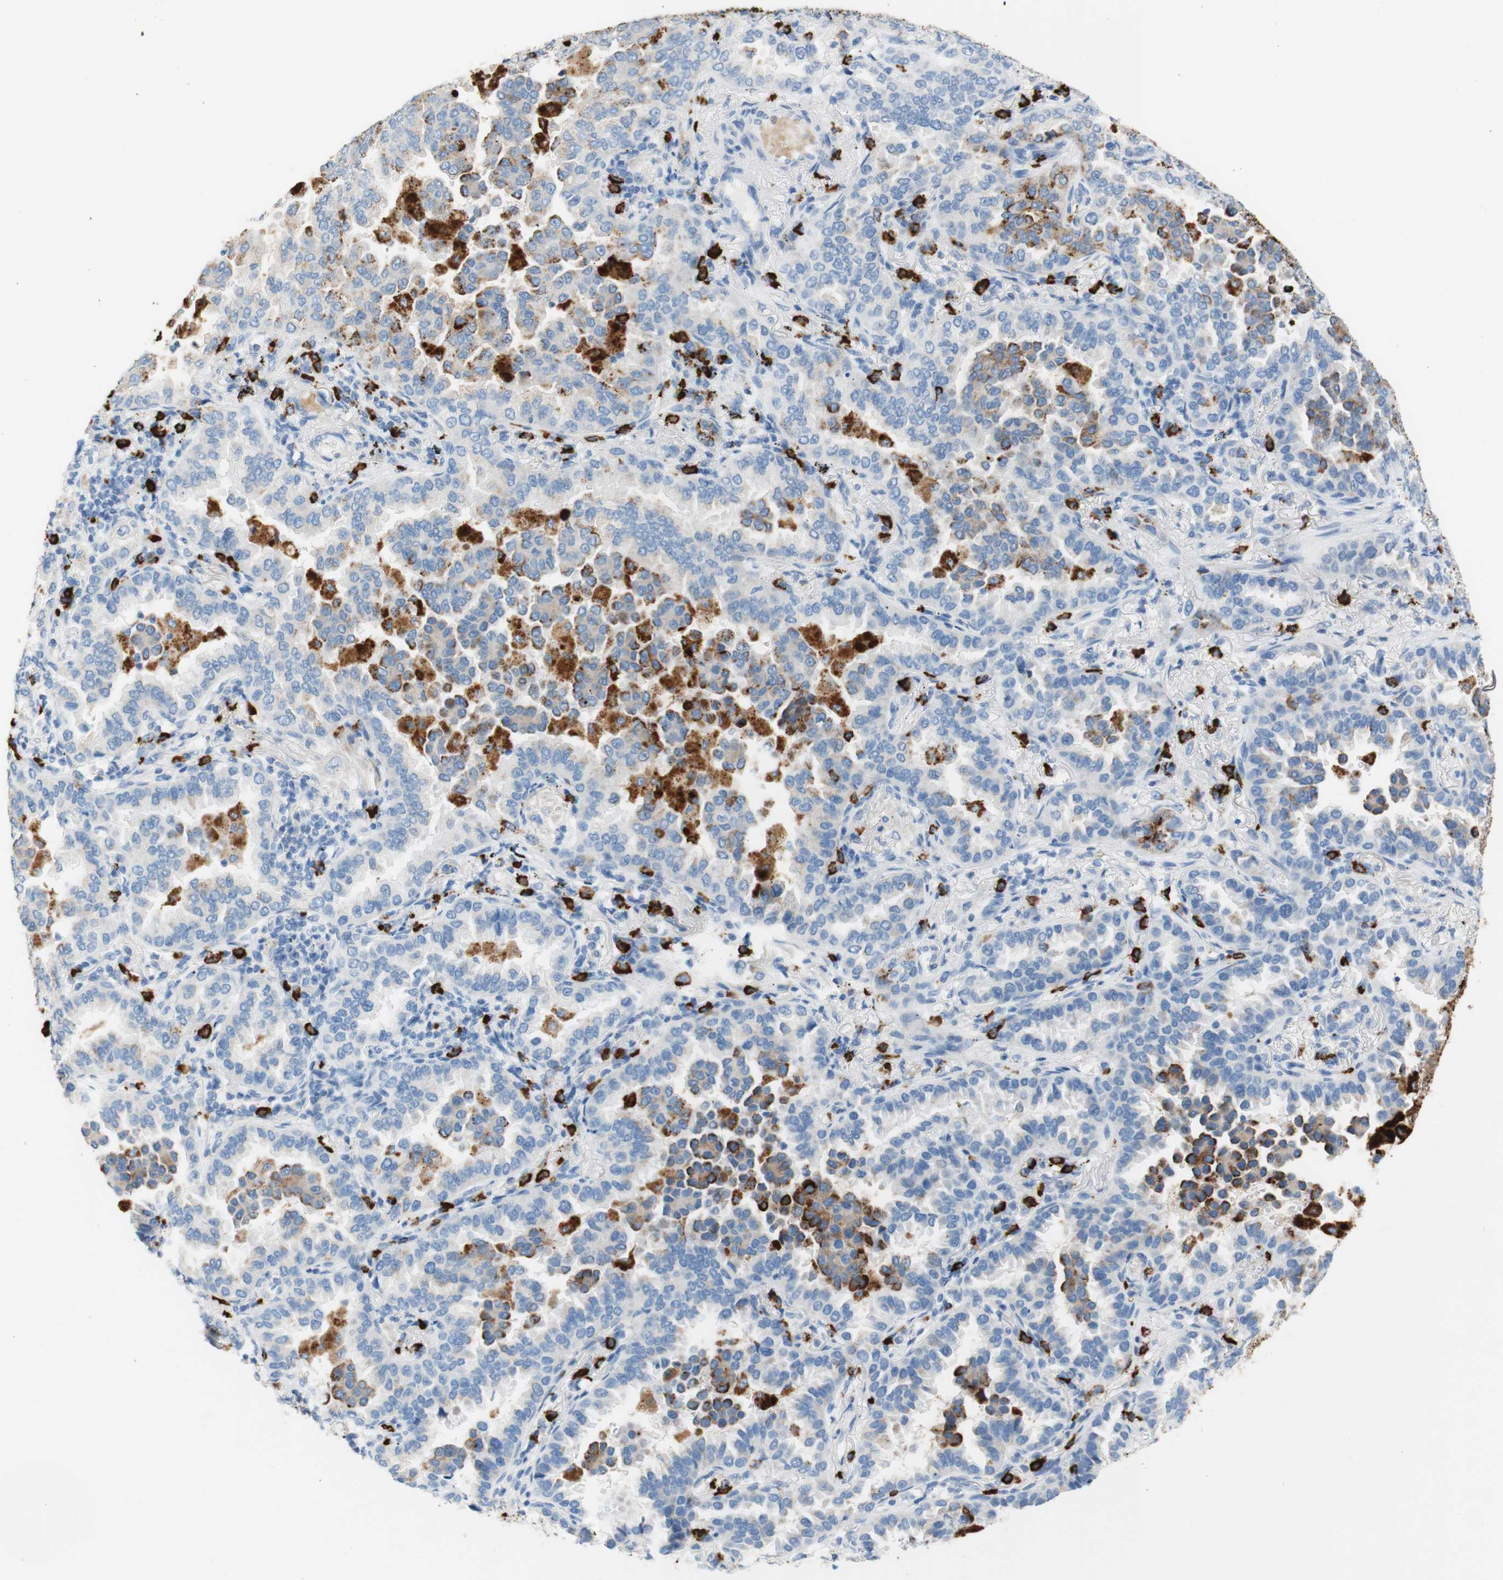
{"staining": {"intensity": "moderate", "quantity": "<25%", "location": "cytoplasmic/membranous"}, "tissue": "lung cancer", "cell_type": "Tumor cells", "image_type": "cancer", "snomed": [{"axis": "morphology", "description": "Normal tissue, NOS"}, {"axis": "morphology", "description": "Adenocarcinoma, NOS"}, {"axis": "topography", "description": "Lung"}], "caption": "Immunohistochemical staining of human lung cancer (adenocarcinoma) displays low levels of moderate cytoplasmic/membranous protein expression in about <25% of tumor cells.", "gene": "CEACAM1", "patient": {"sex": "male", "age": 59}}